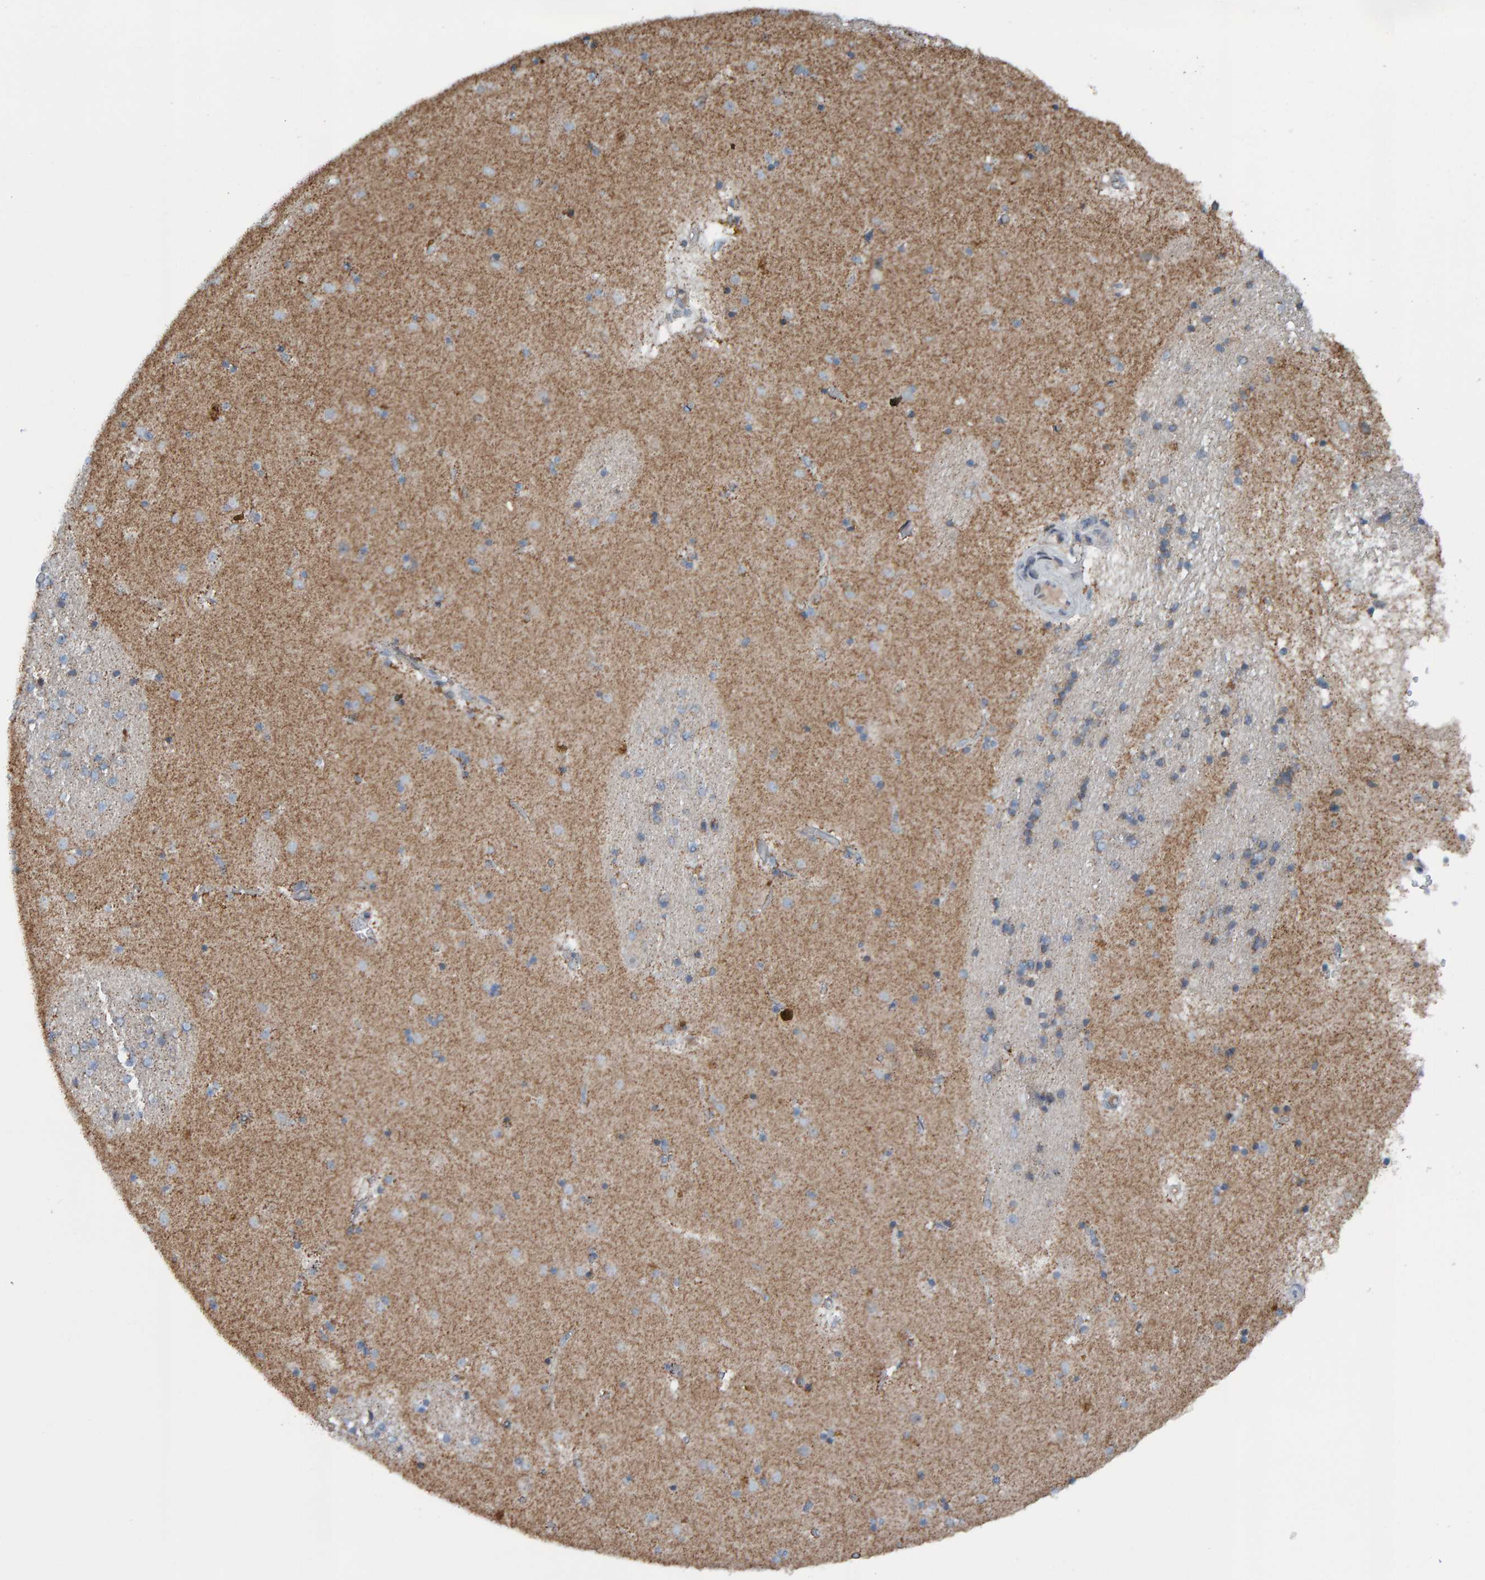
{"staining": {"intensity": "negative", "quantity": "none", "location": "none"}, "tissue": "caudate", "cell_type": "Glial cells", "image_type": "normal", "snomed": [{"axis": "morphology", "description": "Normal tissue, NOS"}, {"axis": "topography", "description": "Lateral ventricle wall"}], "caption": "Immunohistochemistry (IHC) photomicrograph of normal human caudate stained for a protein (brown), which exhibits no staining in glial cells. Nuclei are stained in blue.", "gene": "ZNF48", "patient": {"sex": "male", "age": 70}}